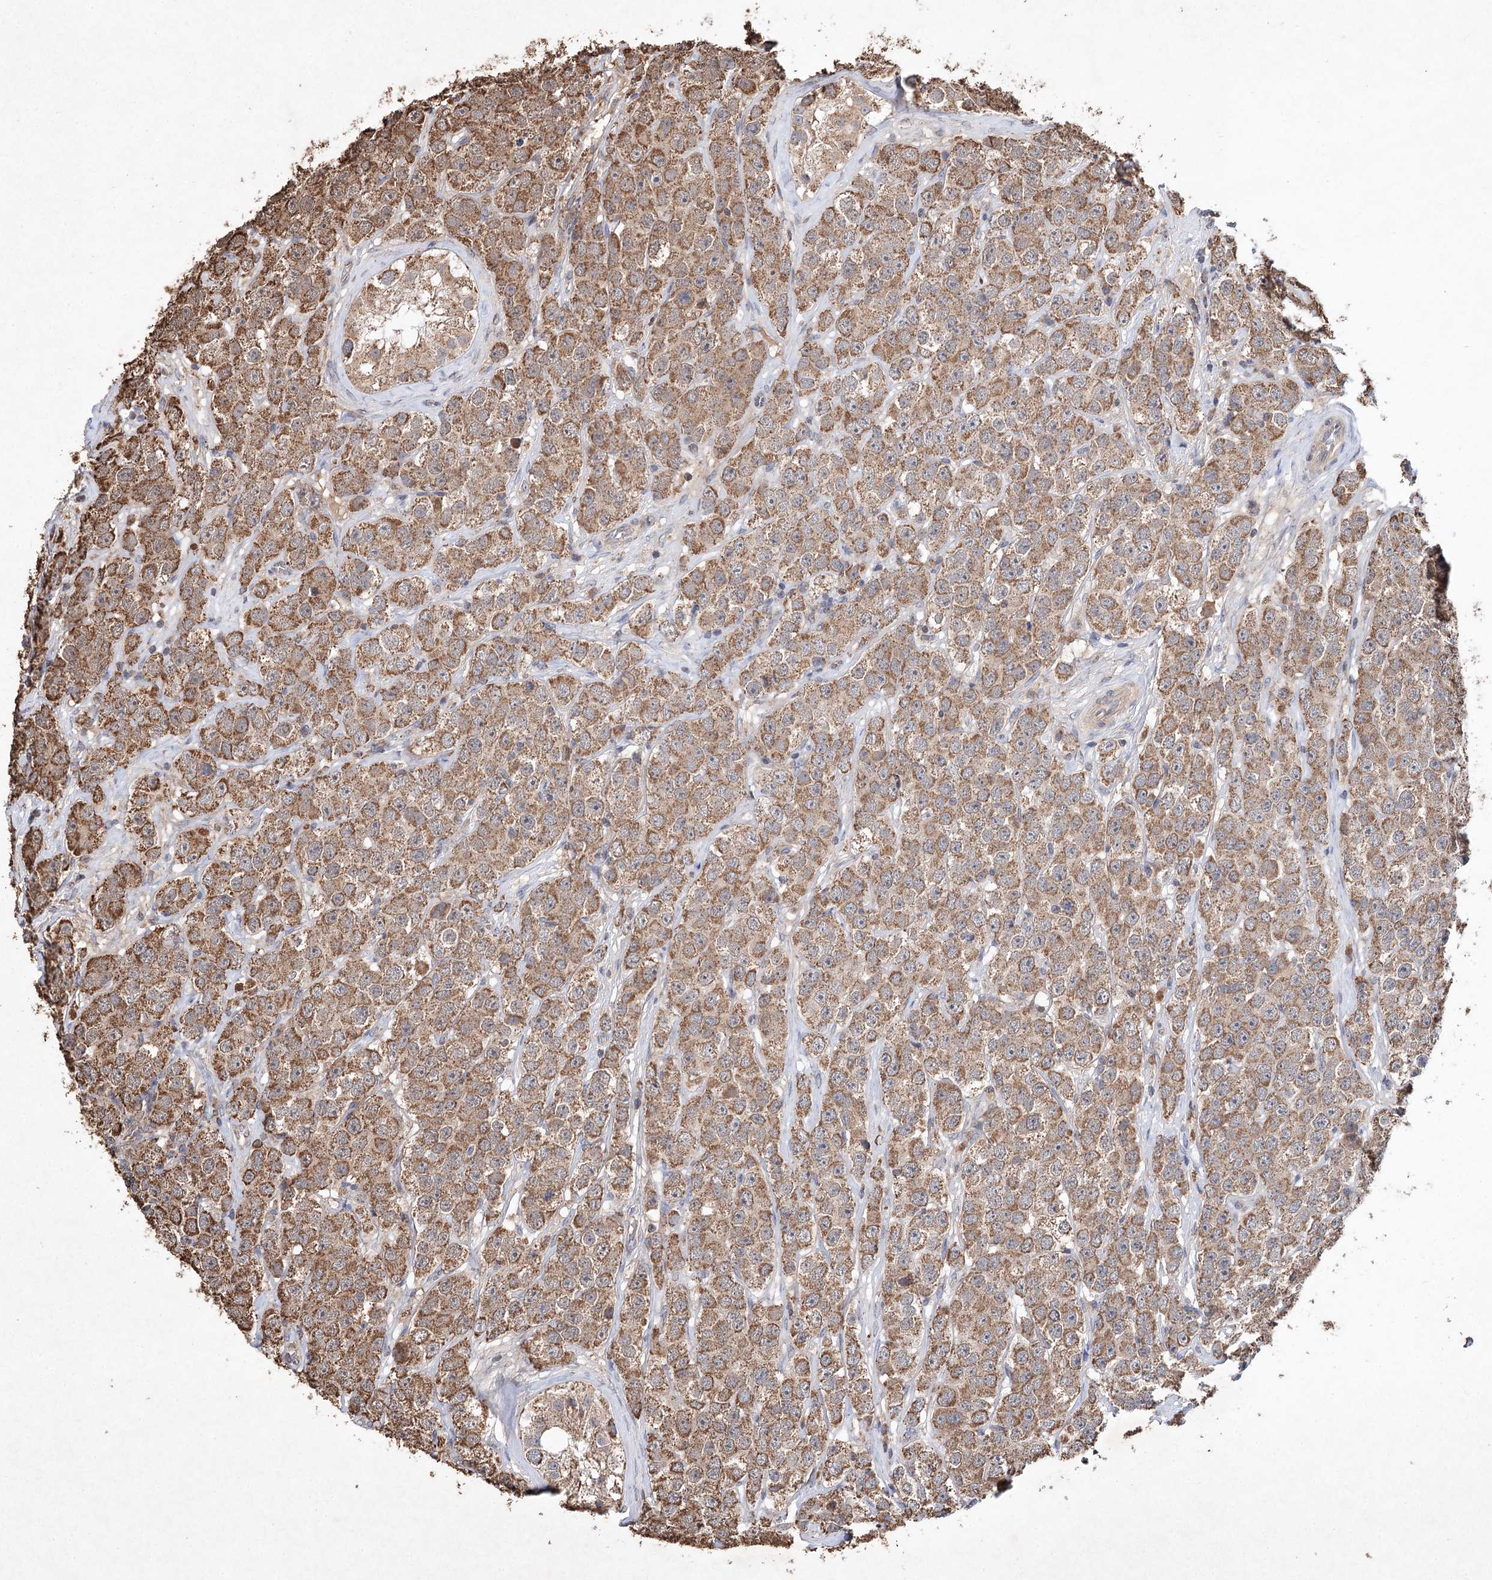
{"staining": {"intensity": "moderate", "quantity": ">75%", "location": "cytoplasmic/membranous"}, "tissue": "testis cancer", "cell_type": "Tumor cells", "image_type": "cancer", "snomed": [{"axis": "morphology", "description": "Seminoma, NOS"}, {"axis": "topography", "description": "Testis"}], "caption": "Tumor cells exhibit moderate cytoplasmic/membranous expression in approximately >75% of cells in testis cancer.", "gene": "PIK3CB", "patient": {"sex": "male", "age": 28}}